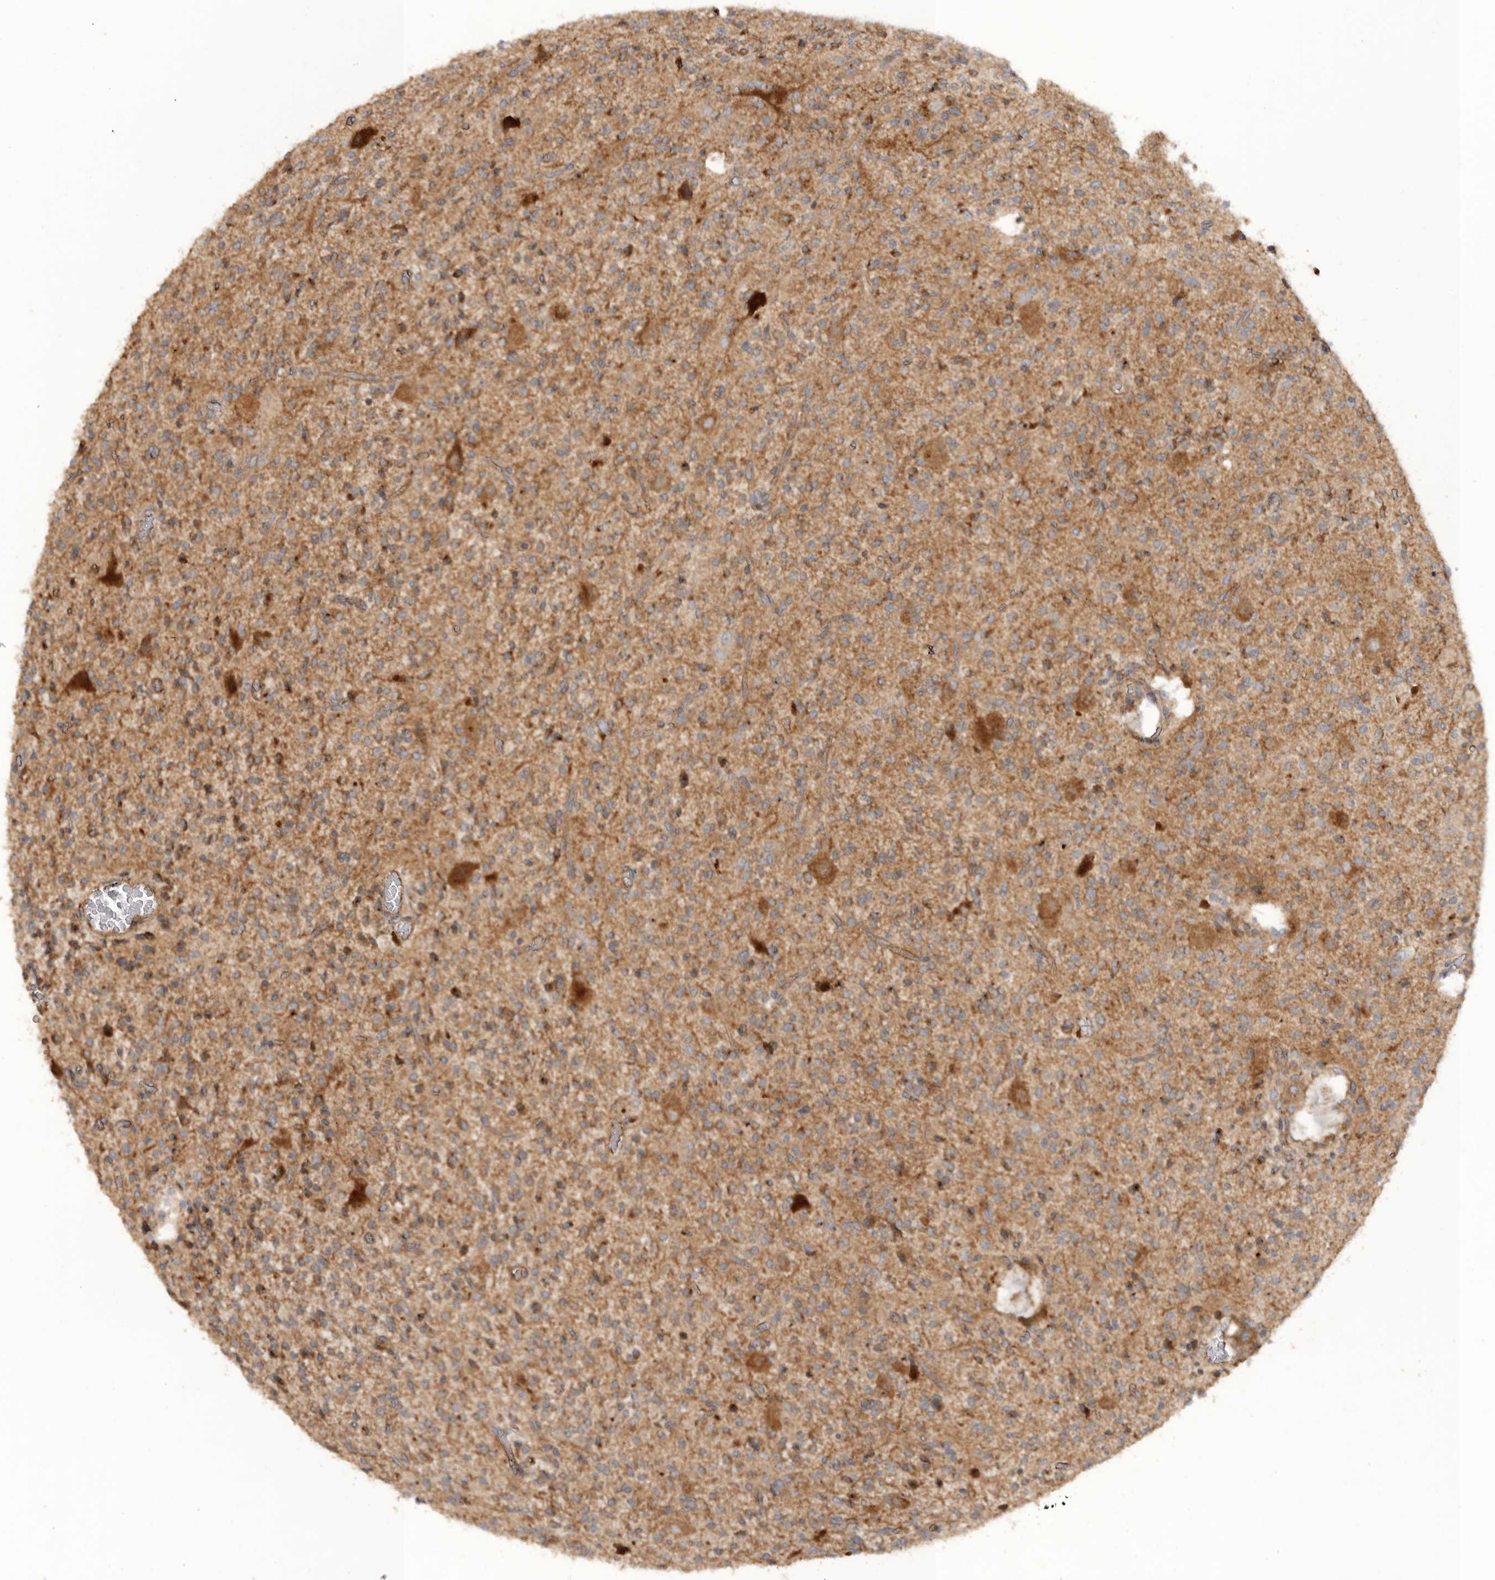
{"staining": {"intensity": "strong", "quantity": ">75%", "location": "cytoplasmic/membranous"}, "tissue": "glioma", "cell_type": "Tumor cells", "image_type": "cancer", "snomed": [{"axis": "morphology", "description": "Glioma, malignant, High grade"}, {"axis": "topography", "description": "Brain"}], "caption": "This is a photomicrograph of immunohistochemistry staining of glioma, which shows strong staining in the cytoplasmic/membranous of tumor cells.", "gene": "PODXL2", "patient": {"sex": "male", "age": 34}}